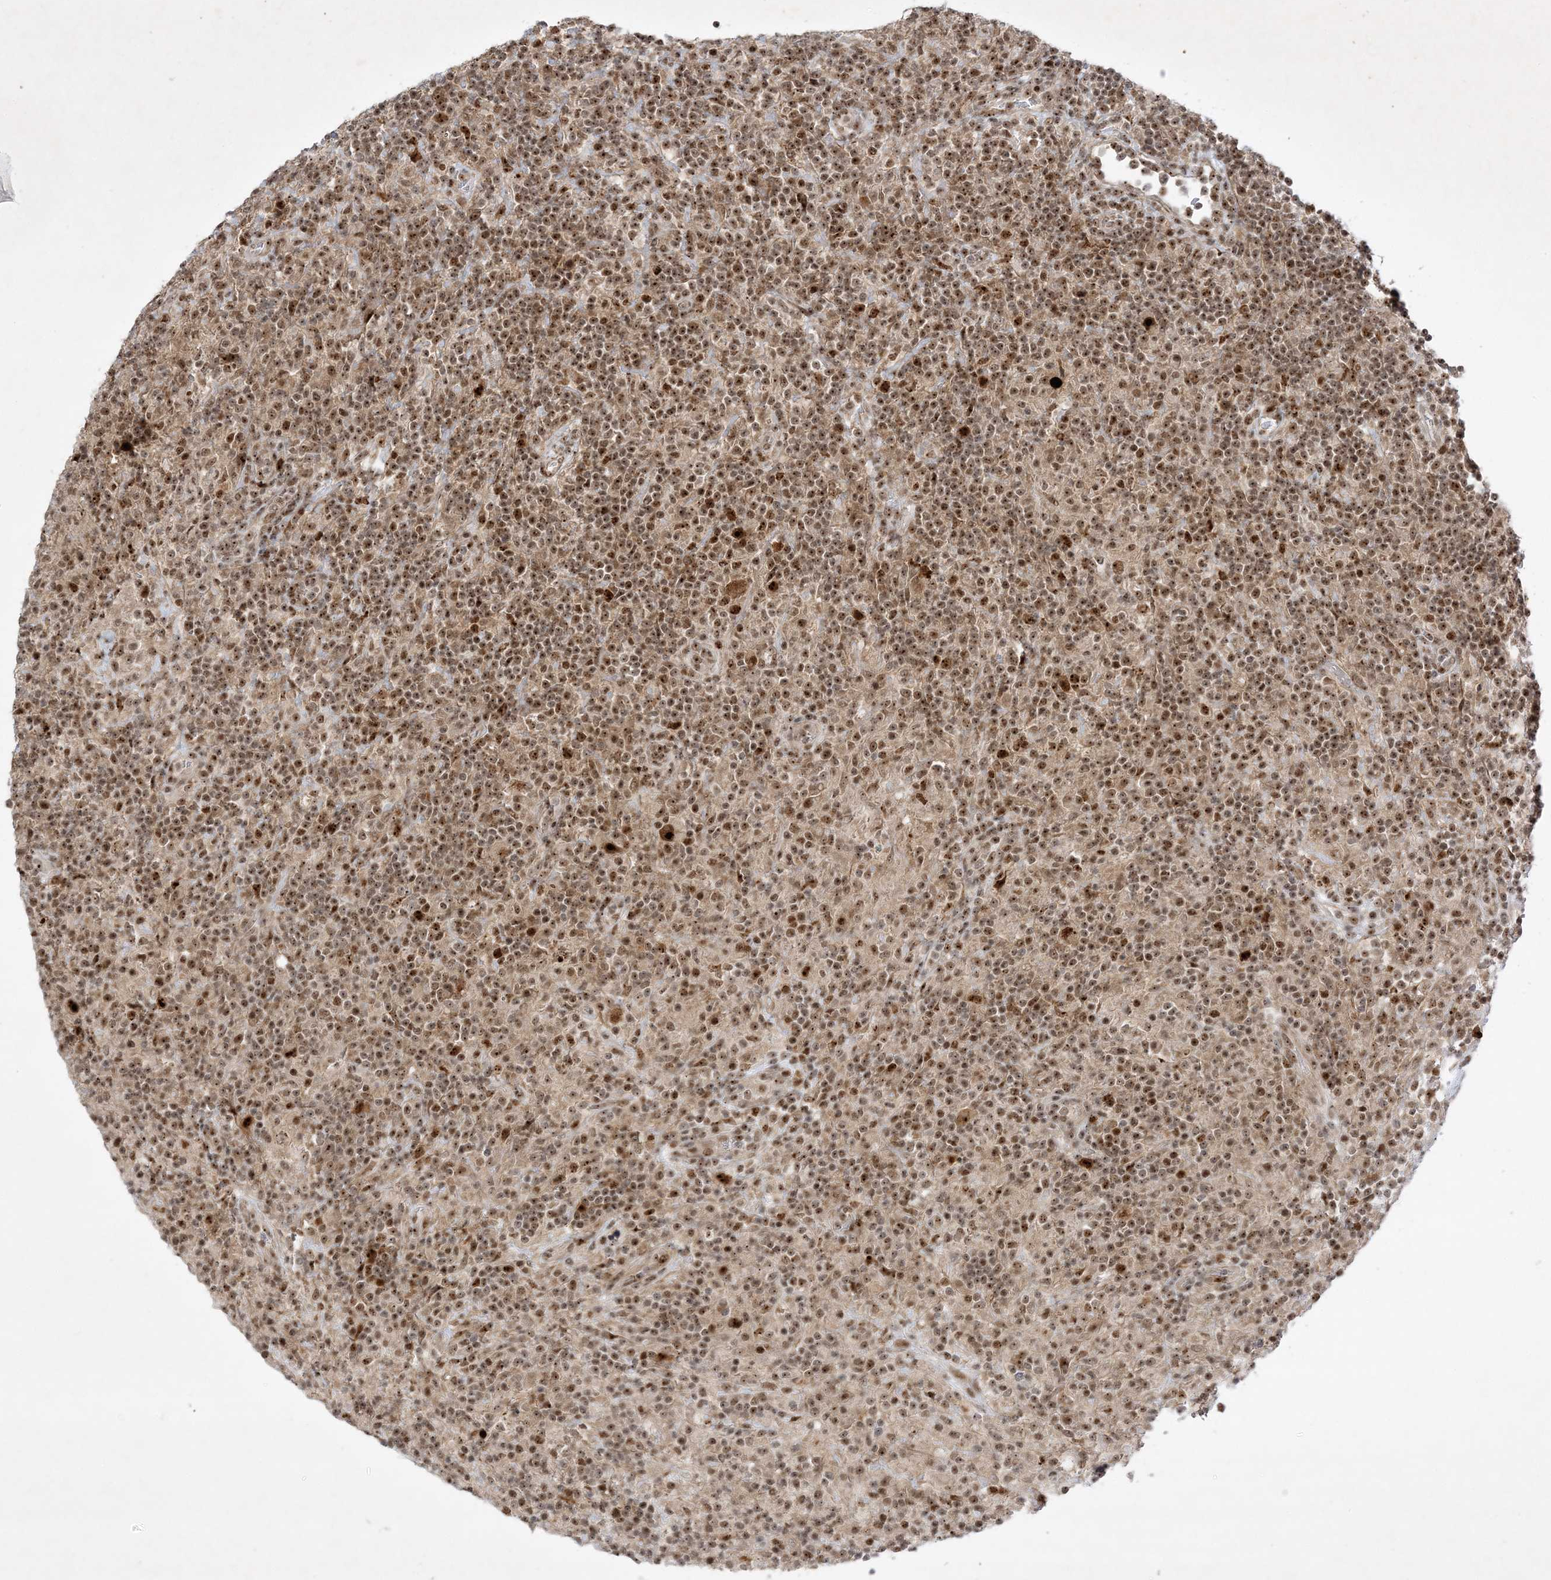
{"staining": {"intensity": "strong", "quantity": ">75%", "location": "cytoplasmic/membranous,nuclear"}, "tissue": "lymphoma", "cell_type": "Tumor cells", "image_type": "cancer", "snomed": [{"axis": "morphology", "description": "Hodgkin's disease, NOS"}, {"axis": "topography", "description": "Lymph node"}], "caption": "Immunohistochemistry (IHC) staining of lymphoma, which shows high levels of strong cytoplasmic/membranous and nuclear positivity in about >75% of tumor cells indicating strong cytoplasmic/membranous and nuclear protein positivity. The staining was performed using DAB (3,3'-diaminobenzidine) (brown) for protein detection and nuclei were counterstained in hematoxylin (blue).", "gene": "NPM3", "patient": {"sex": "male", "age": 70}}